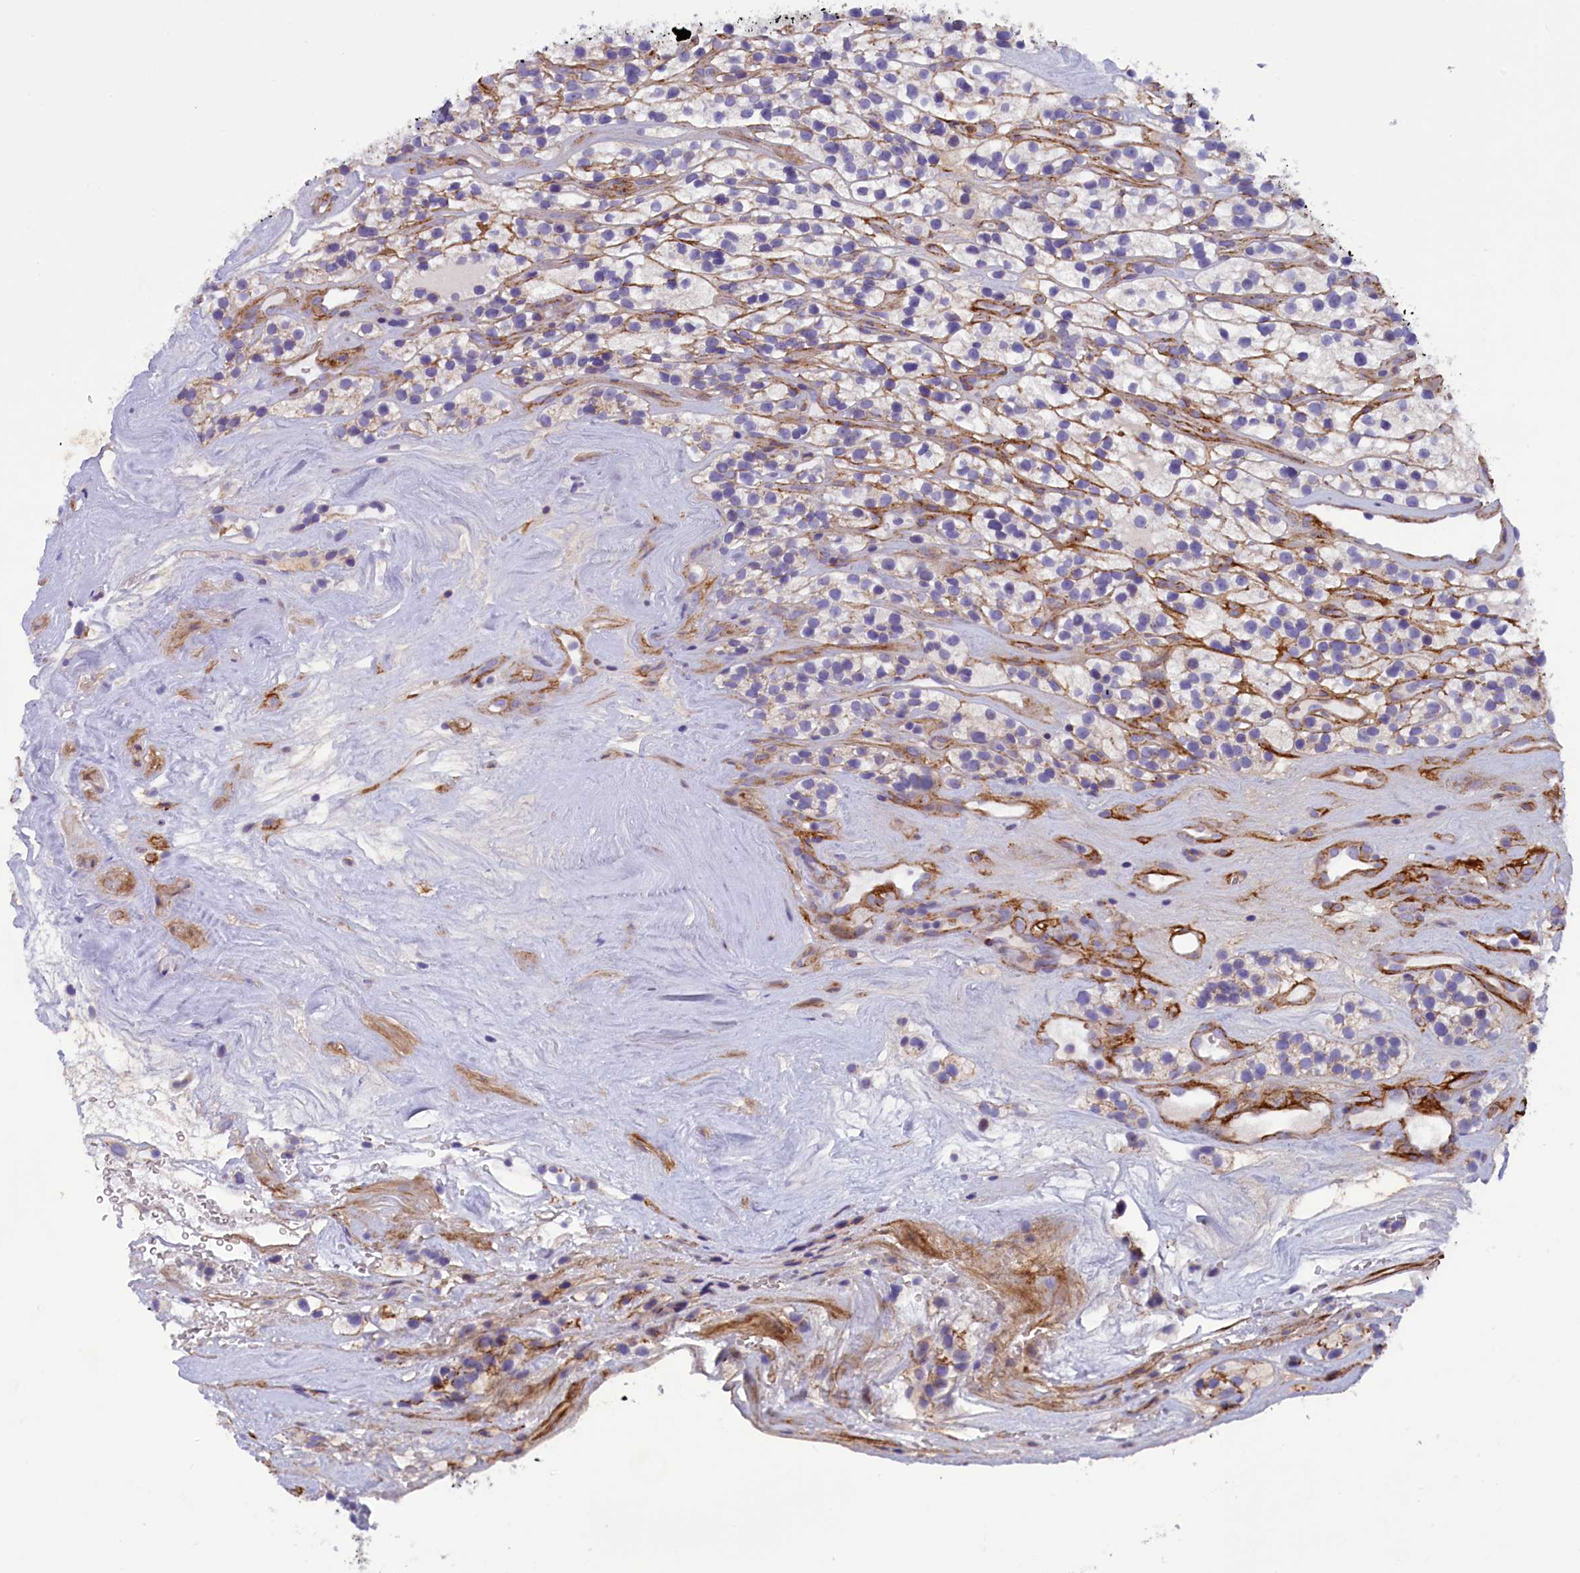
{"staining": {"intensity": "negative", "quantity": "none", "location": "none"}, "tissue": "renal cancer", "cell_type": "Tumor cells", "image_type": "cancer", "snomed": [{"axis": "morphology", "description": "Adenocarcinoma, NOS"}, {"axis": "topography", "description": "Kidney"}], "caption": "A histopathology image of adenocarcinoma (renal) stained for a protein displays no brown staining in tumor cells.", "gene": "LOXL1", "patient": {"sex": "female", "age": 57}}